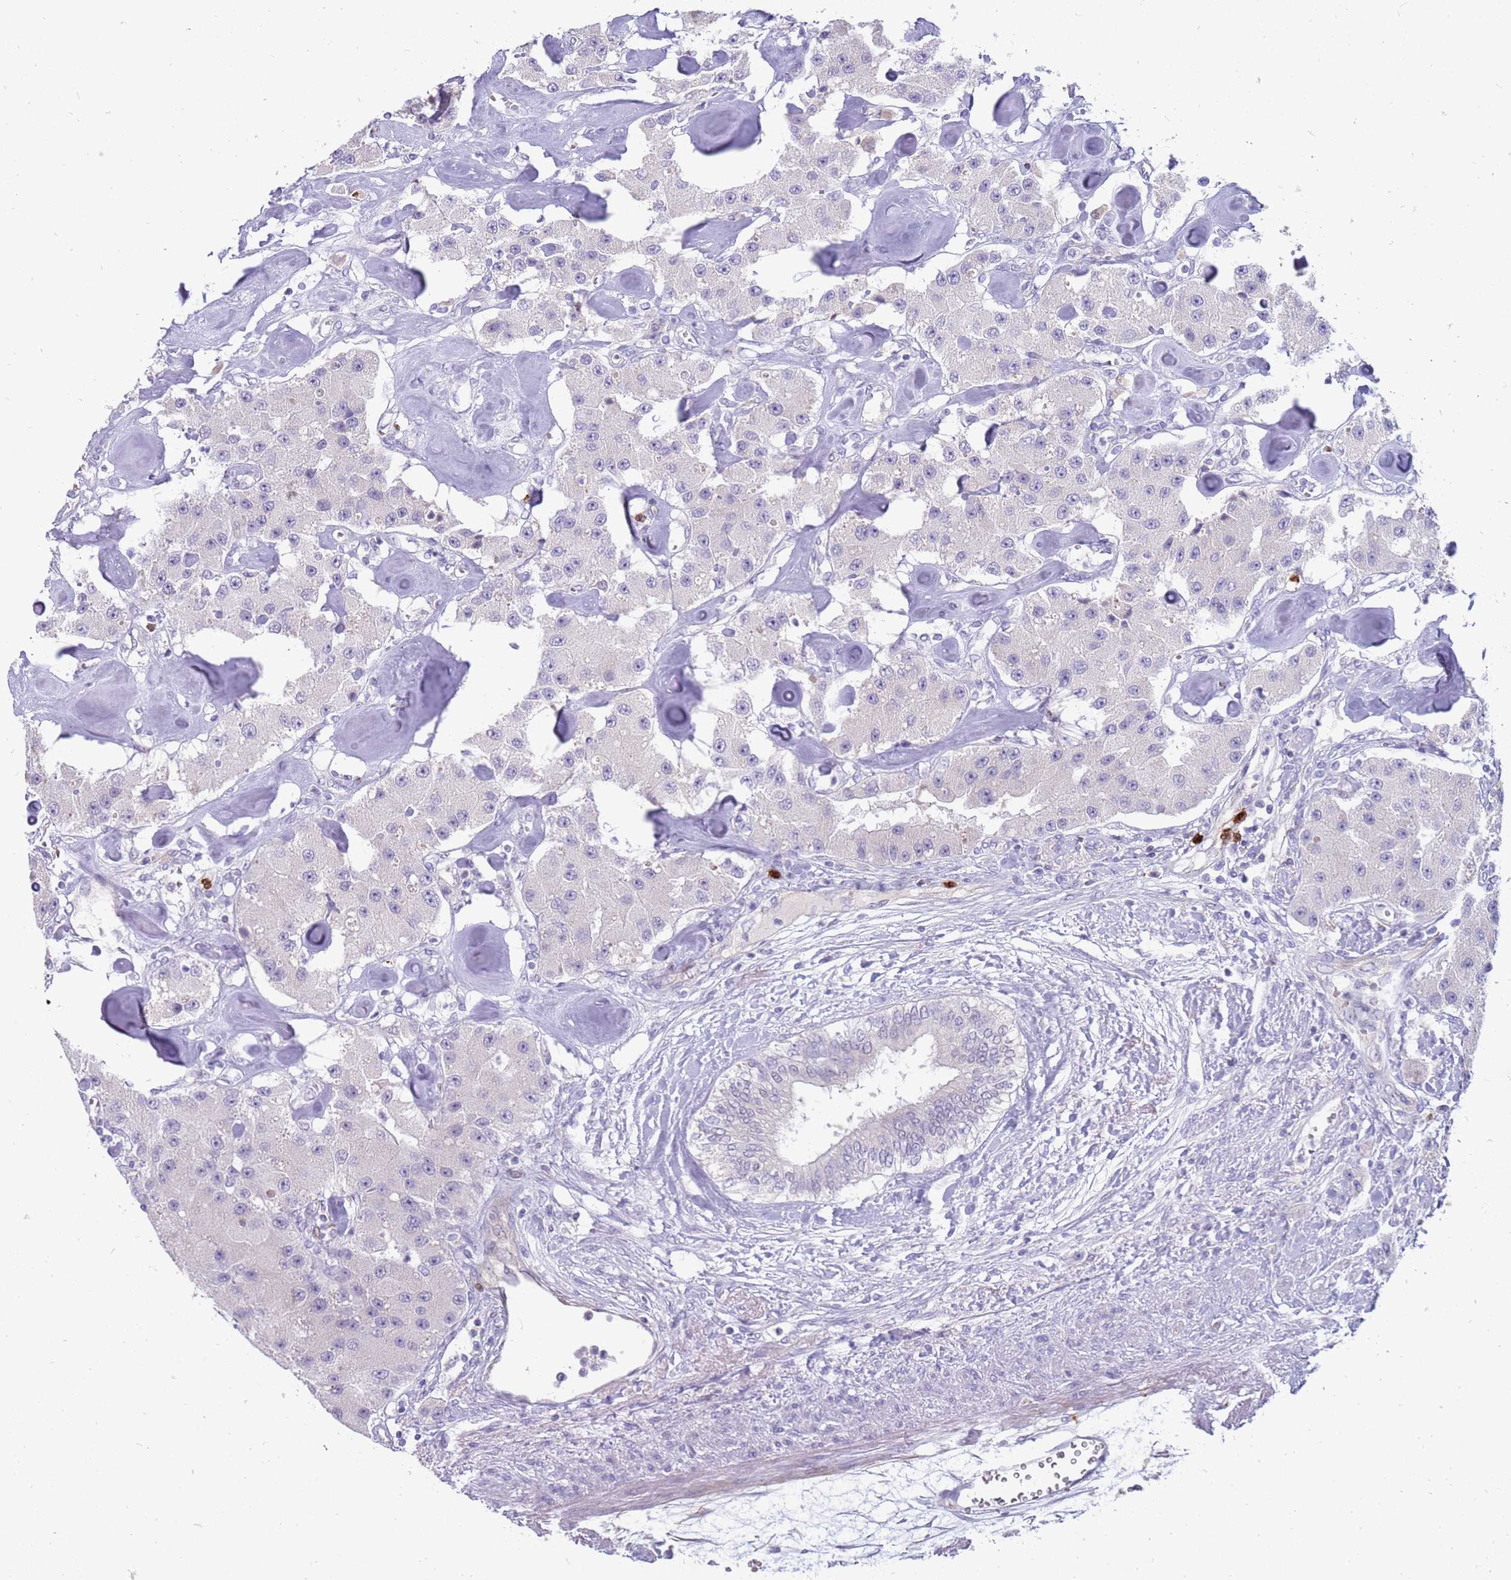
{"staining": {"intensity": "negative", "quantity": "none", "location": "none"}, "tissue": "carcinoid", "cell_type": "Tumor cells", "image_type": "cancer", "snomed": [{"axis": "morphology", "description": "Carcinoid, malignant, NOS"}, {"axis": "topography", "description": "Pancreas"}], "caption": "This is an IHC histopathology image of human carcinoid. There is no expression in tumor cells.", "gene": "STK25", "patient": {"sex": "male", "age": 41}}